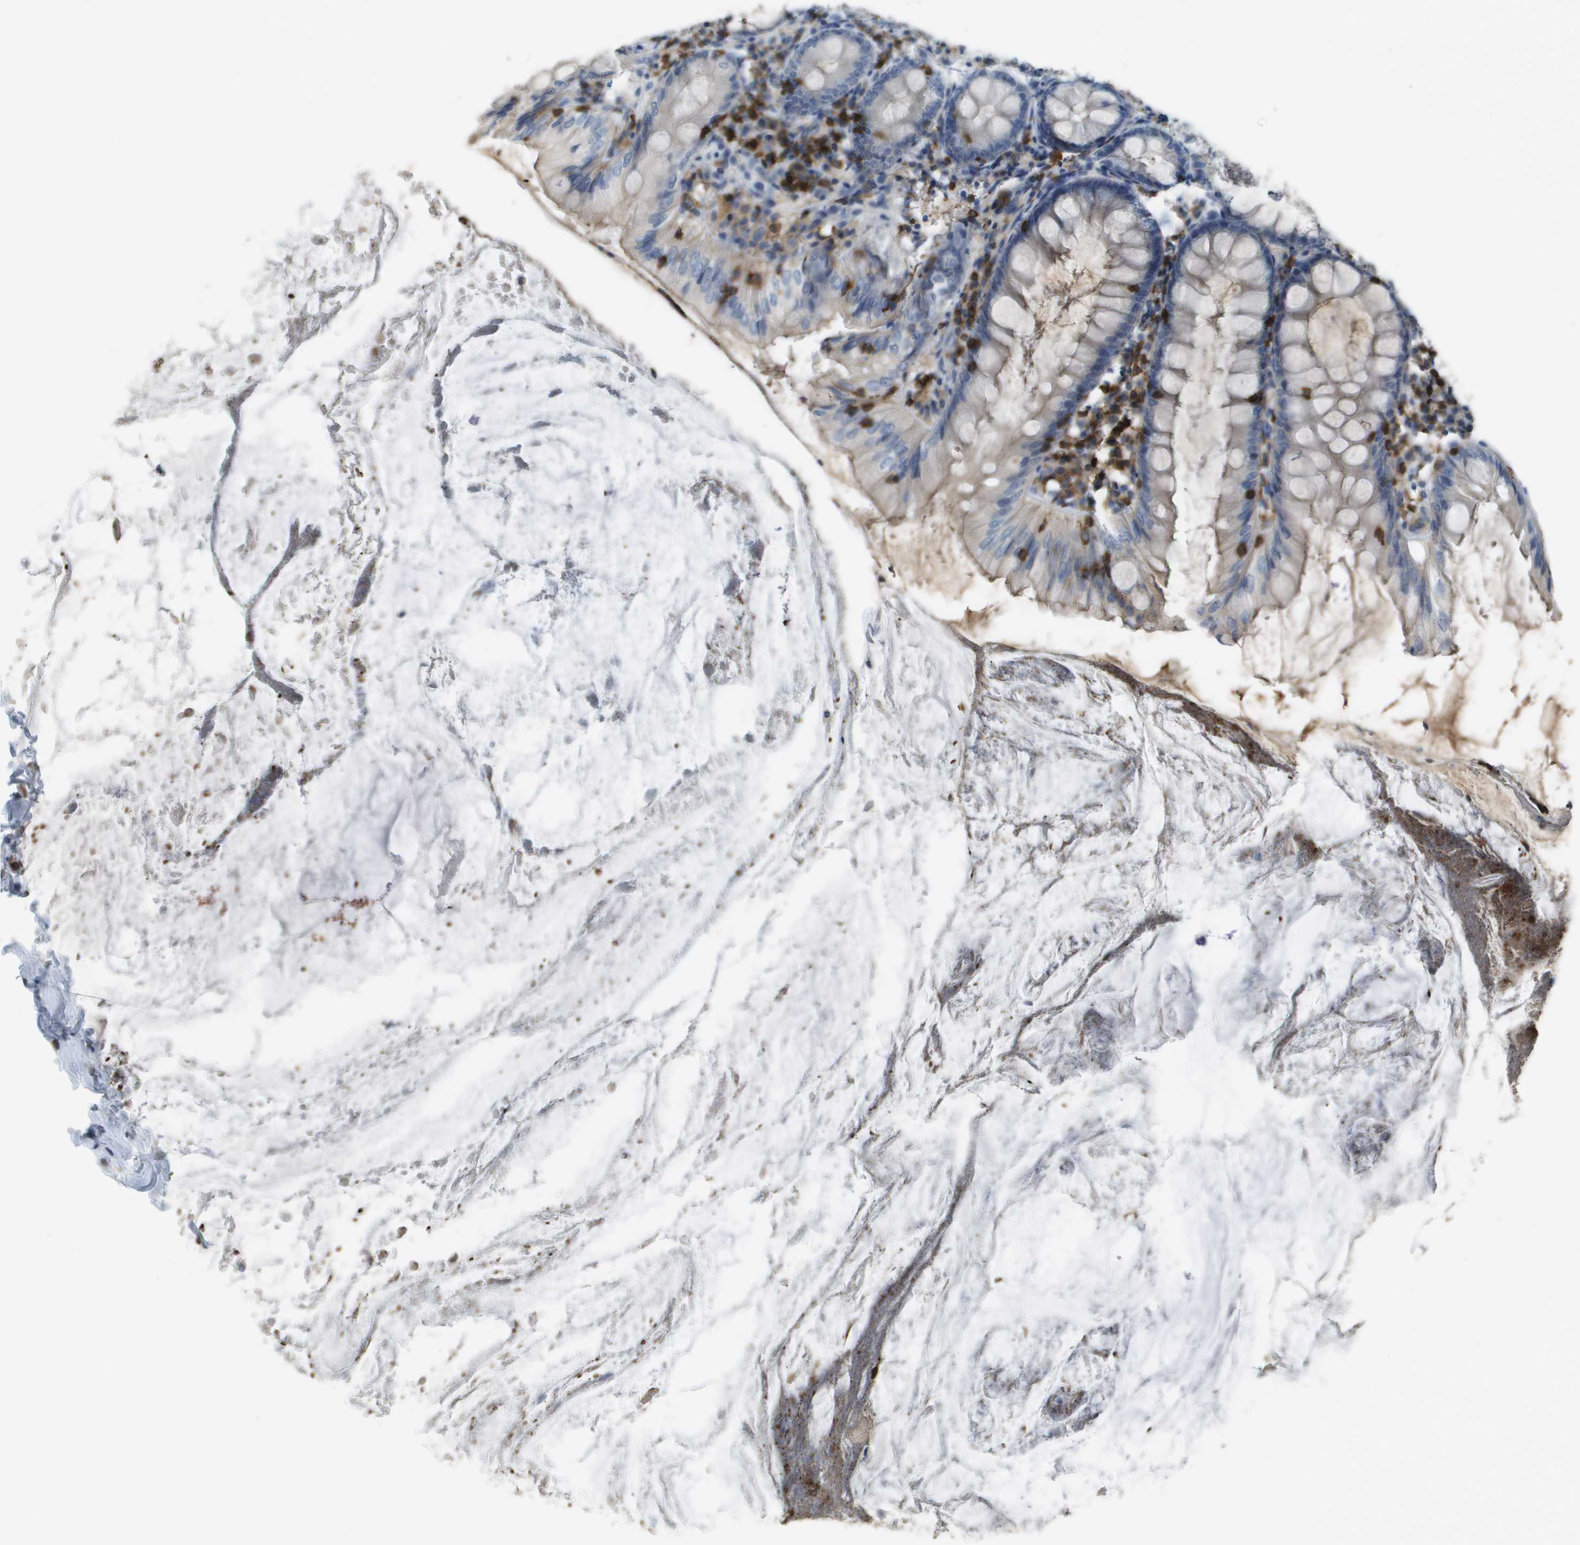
{"staining": {"intensity": "moderate", "quantity": "<25%", "location": "cytoplasmic/membranous"}, "tissue": "appendix", "cell_type": "Glandular cells", "image_type": "normal", "snomed": [{"axis": "morphology", "description": "Normal tissue, NOS"}, {"axis": "topography", "description": "Appendix"}], "caption": "A high-resolution image shows immunohistochemistry (IHC) staining of benign appendix, which demonstrates moderate cytoplasmic/membranous expression in approximately <25% of glandular cells.", "gene": "APBB1IP", "patient": {"sex": "female", "age": 77}}